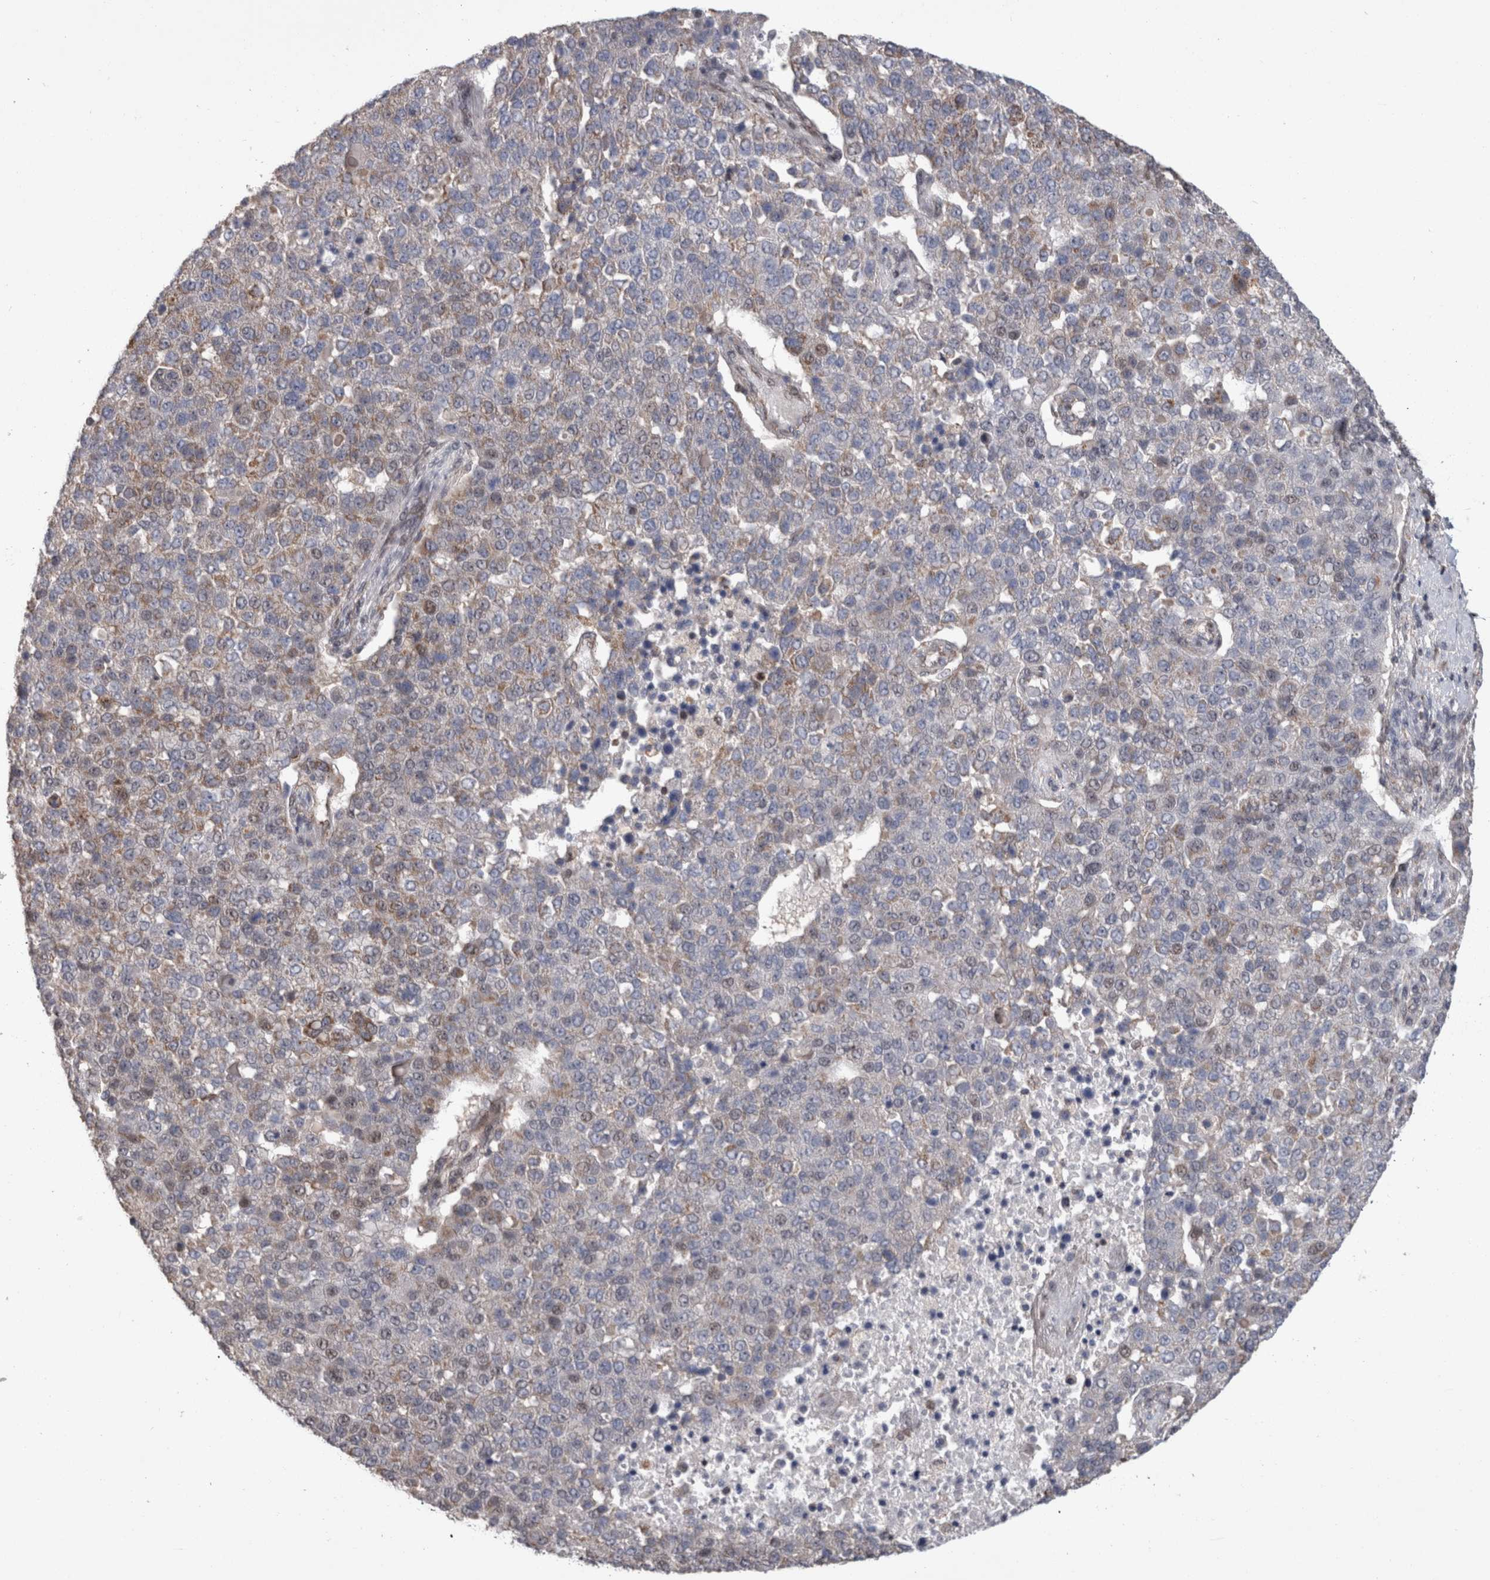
{"staining": {"intensity": "moderate", "quantity": "<25%", "location": "cytoplasmic/membranous"}, "tissue": "pancreatic cancer", "cell_type": "Tumor cells", "image_type": "cancer", "snomed": [{"axis": "morphology", "description": "Adenocarcinoma, NOS"}, {"axis": "topography", "description": "Pancreas"}], "caption": "IHC of human pancreatic cancer (adenocarcinoma) demonstrates low levels of moderate cytoplasmic/membranous staining in approximately <25% of tumor cells. (Stains: DAB in brown, nuclei in blue, Microscopy: brightfield microscopy at high magnification).", "gene": "MRPL37", "patient": {"sex": "female", "age": 61}}